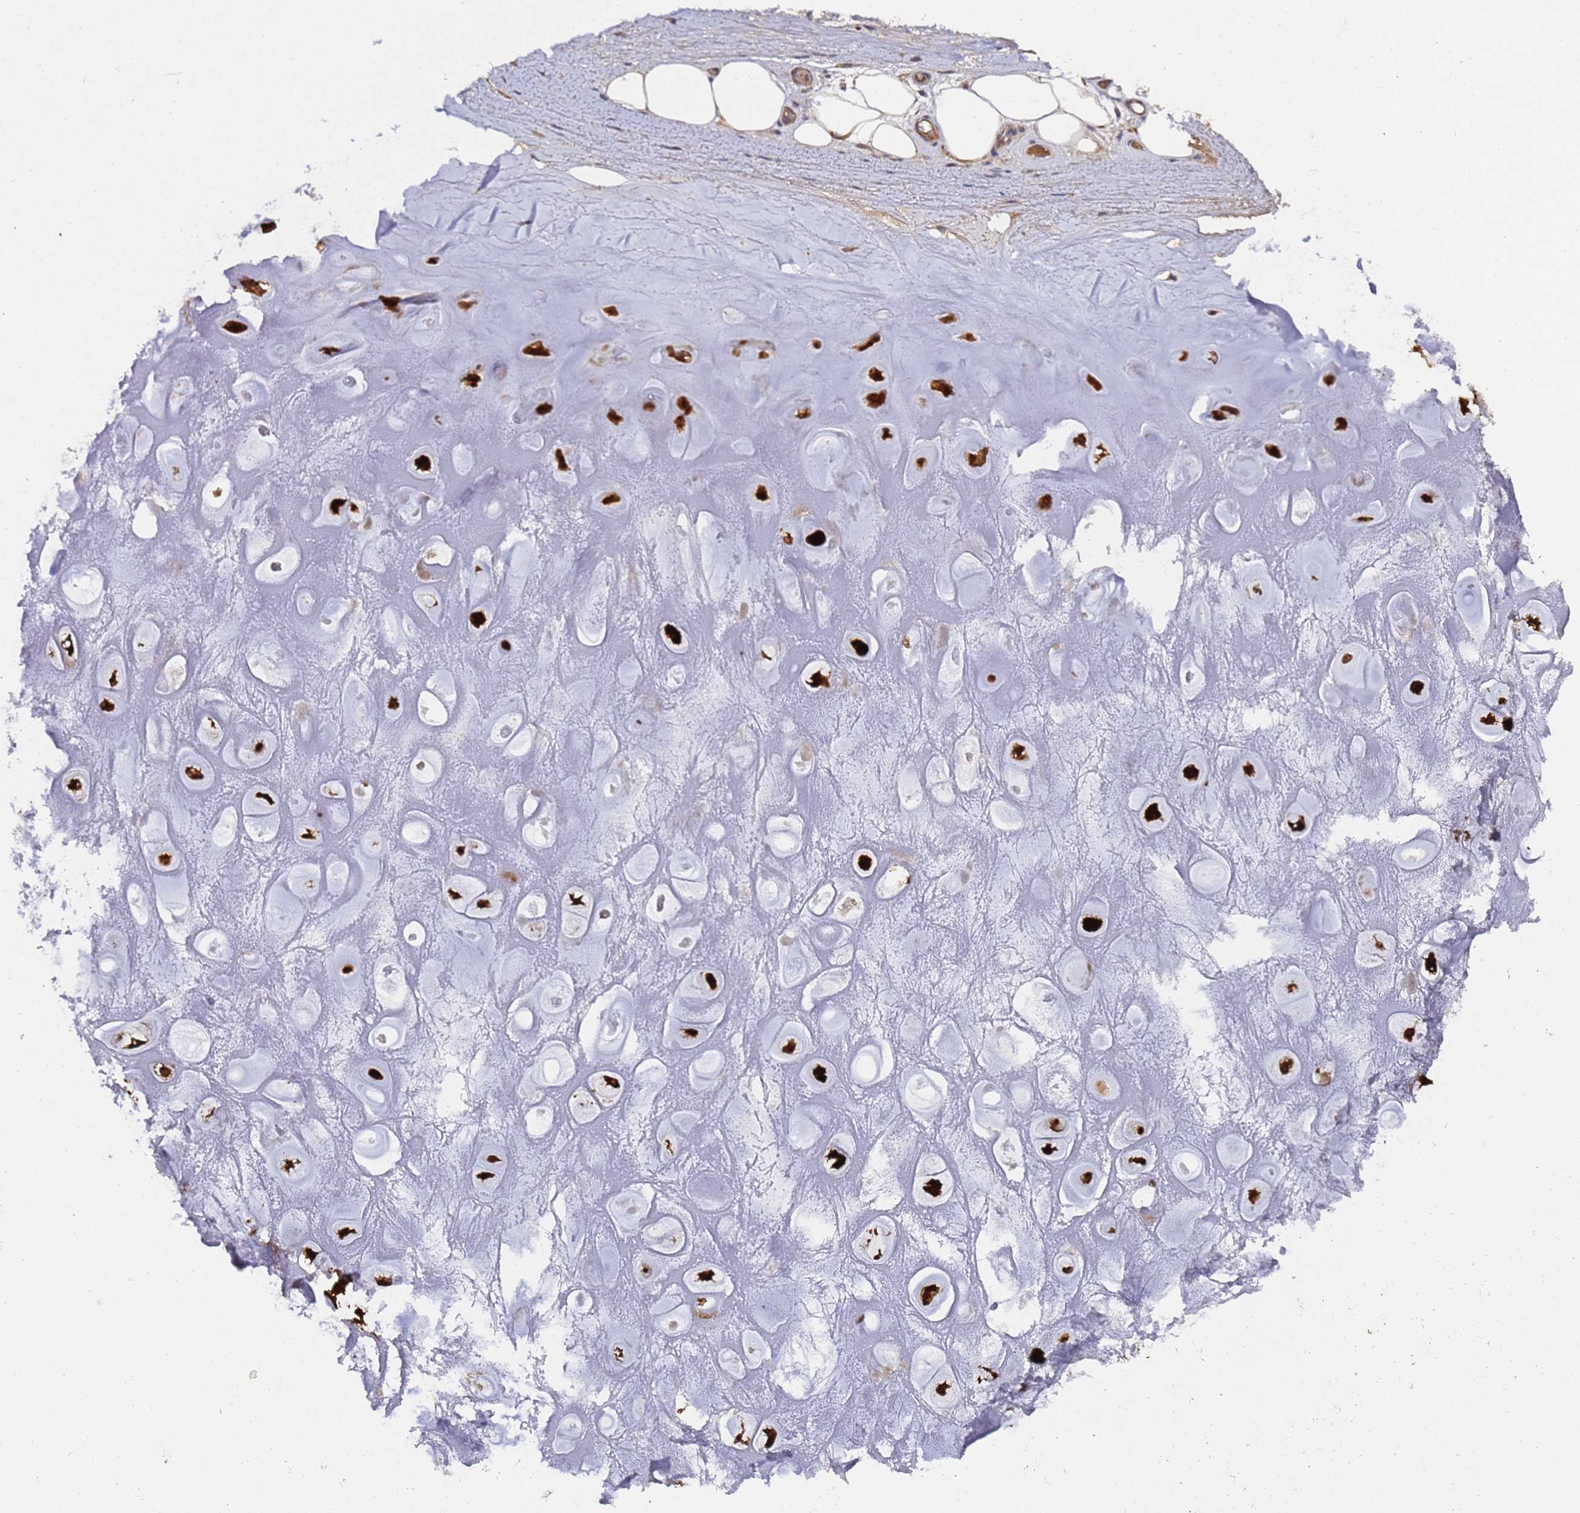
{"staining": {"intensity": "weak", "quantity": ">75%", "location": "cytoplasmic/membranous"}, "tissue": "adipose tissue", "cell_type": "Adipocytes", "image_type": "normal", "snomed": [{"axis": "morphology", "description": "Normal tissue, NOS"}, {"axis": "topography", "description": "Cartilage tissue"}], "caption": "An IHC image of normal tissue is shown. Protein staining in brown labels weak cytoplasmic/membranous positivity in adipose tissue within adipocytes. (DAB IHC with brightfield microscopy, high magnification).", "gene": "GSTCD", "patient": {"sex": "male", "age": 81}}